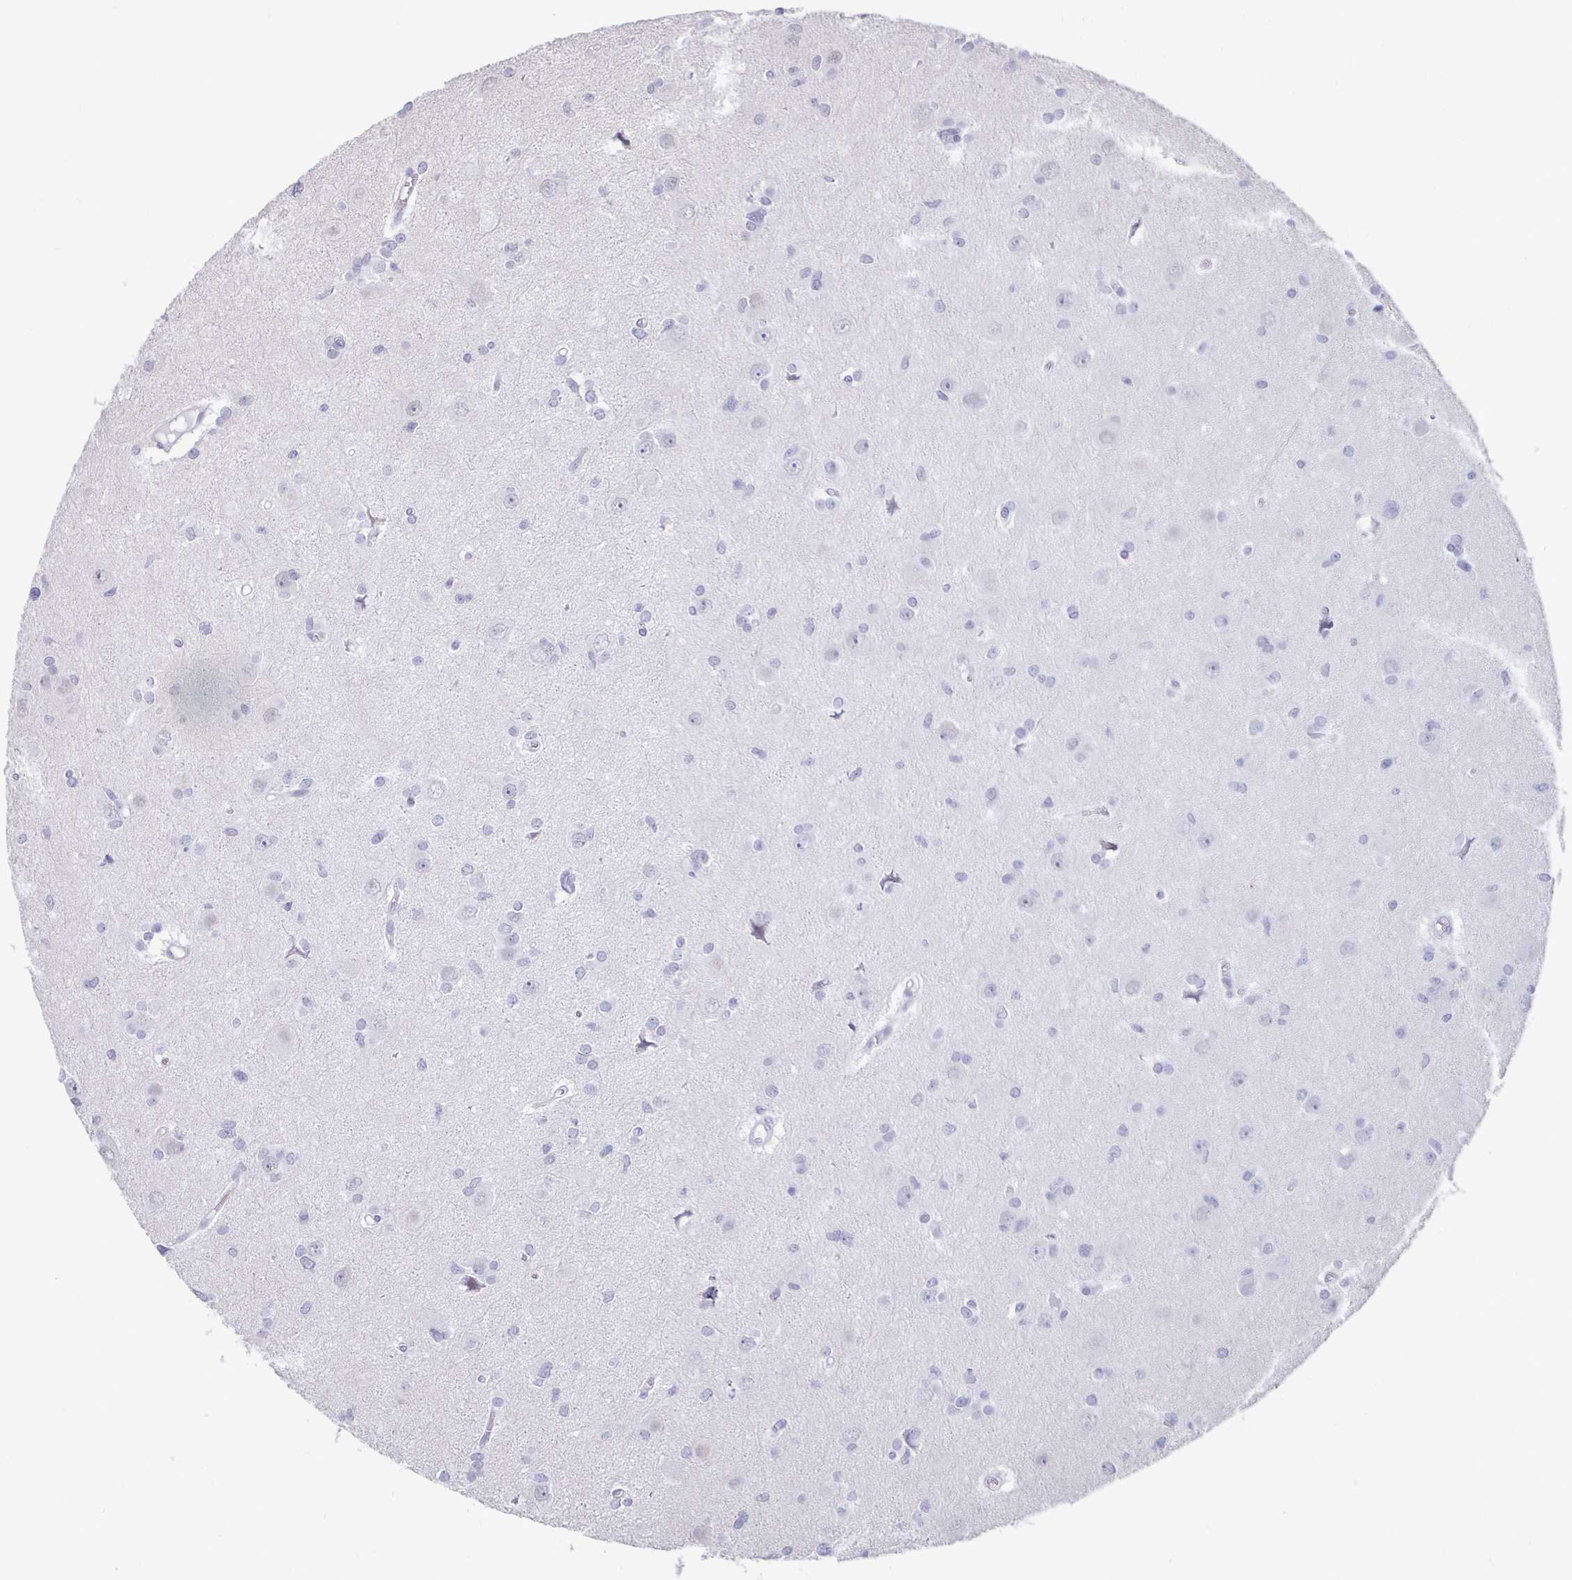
{"staining": {"intensity": "negative", "quantity": "none", "location": "none"}, "tissue": "glioma", "cell_type": "Tumor cells", "image_type": "cancer", "snomed": [{"axis": "morphology", "description": "Glioma, malignant, High grade"}, {"axis": "topography", "description": "Brain"}], "caption": "The micrograph demonstrates no staining of tumor cells in glioma. (Immunohistochemistry (ihc), brightfield microscopy, high magnification).", "gene": "CAPN11", "patient": {"sex": "male", "age": 23}}